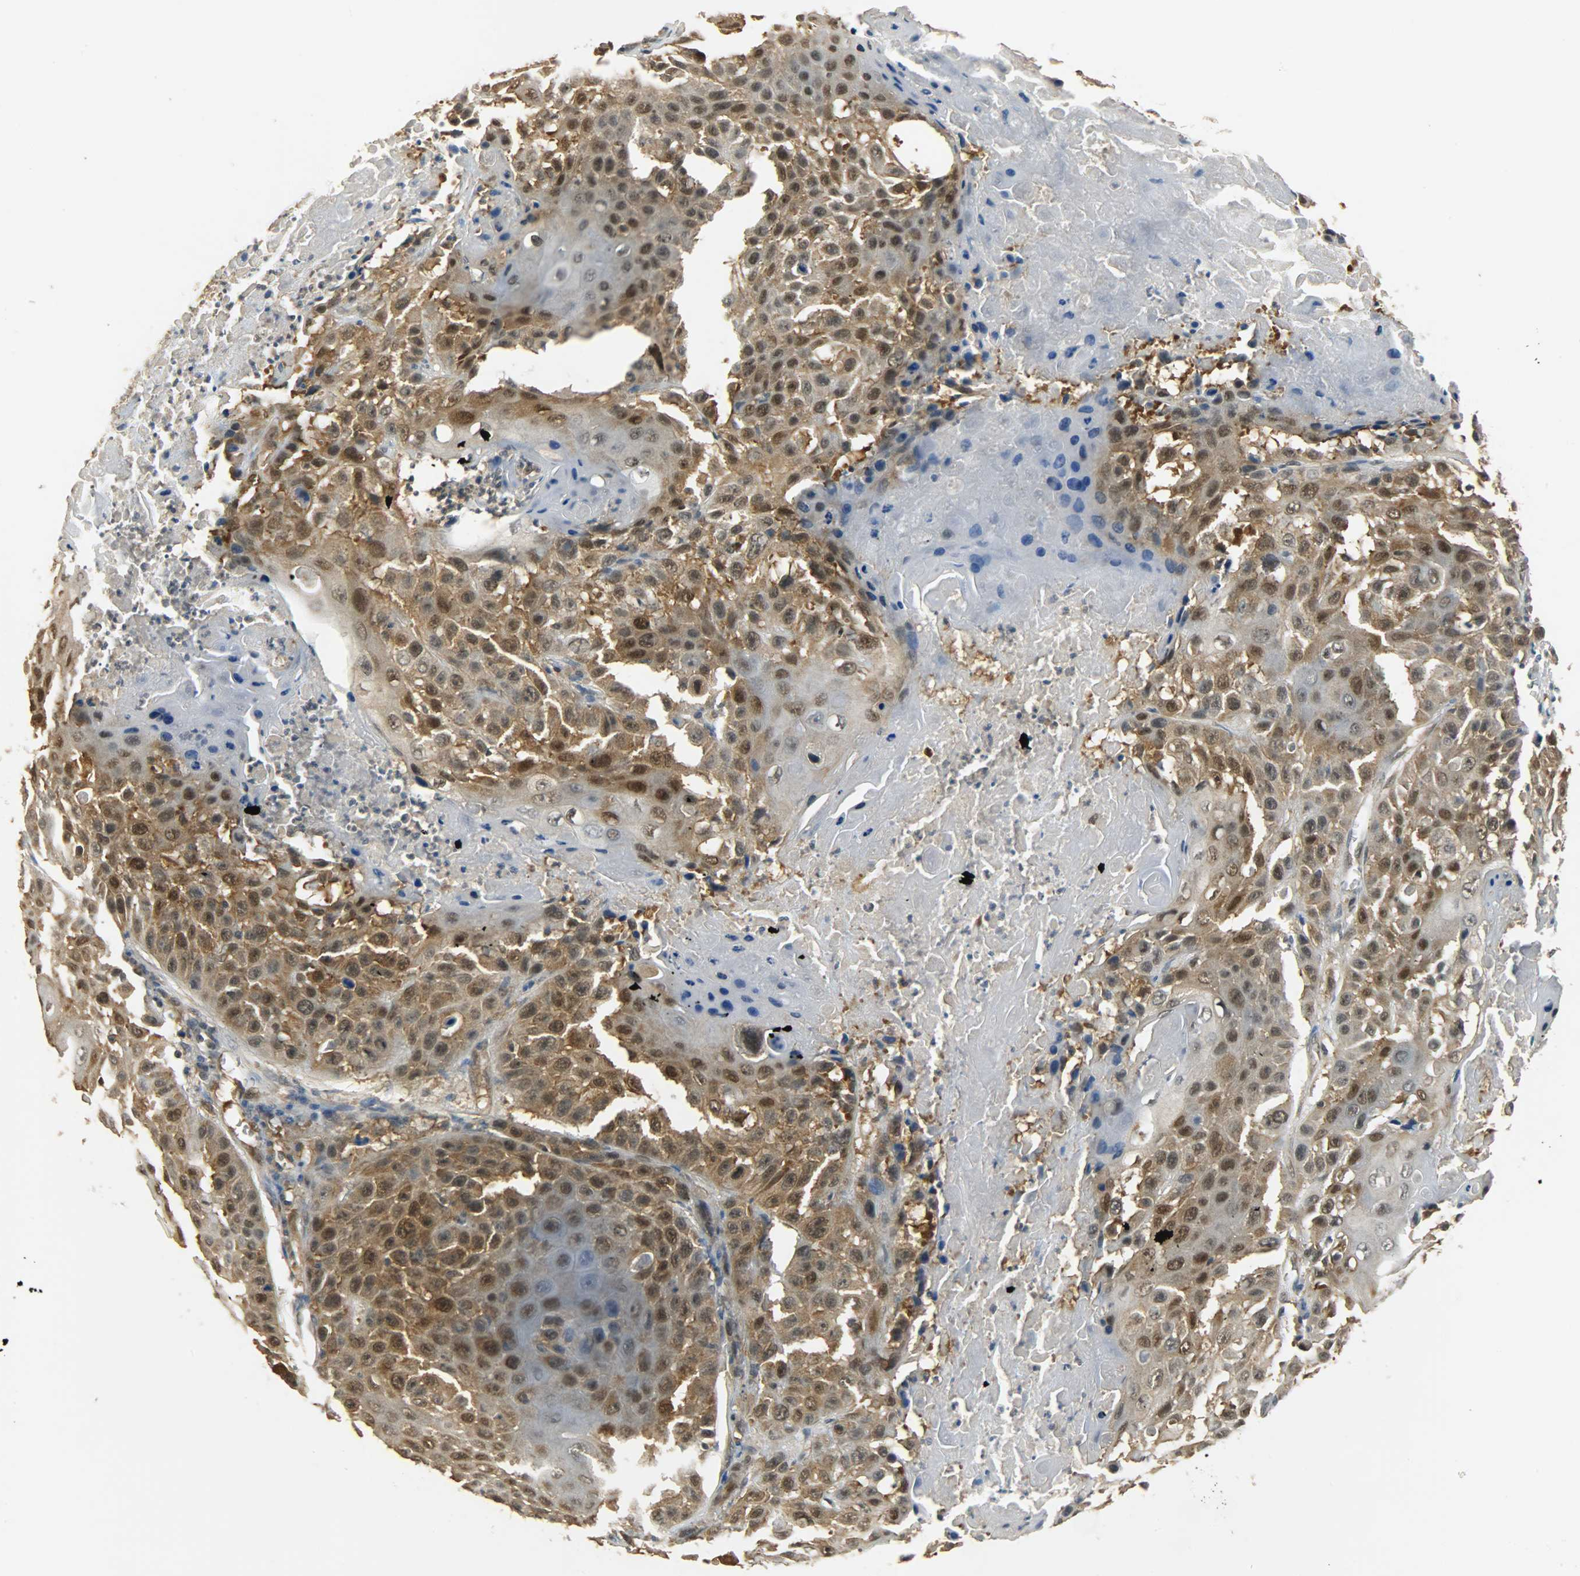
{"staining": {"intensity": "strong", "quantity": ">75%", "location": "cytoplasmic/membranous,nuclear"}, "tissue": "cervical cancer", "cell_type": "Tumor cells", "image_type": "cancer", "snomed": [{"axis": "morphology", "description": "Squamous cell carcinoma, NOS"}, {"axis": "topography", "description": "Cervix"}], "caption": "An image of human cervical cancer stained for a protein demonstrates strong cytoplasmic/membranous and nuclear brown staining in tumor cells. (DAB IHC, brown staining for protein, blue staining for nuclei).", "gene": "EIF4EBP1", "patient": {"sex": "female", "age": 39}}